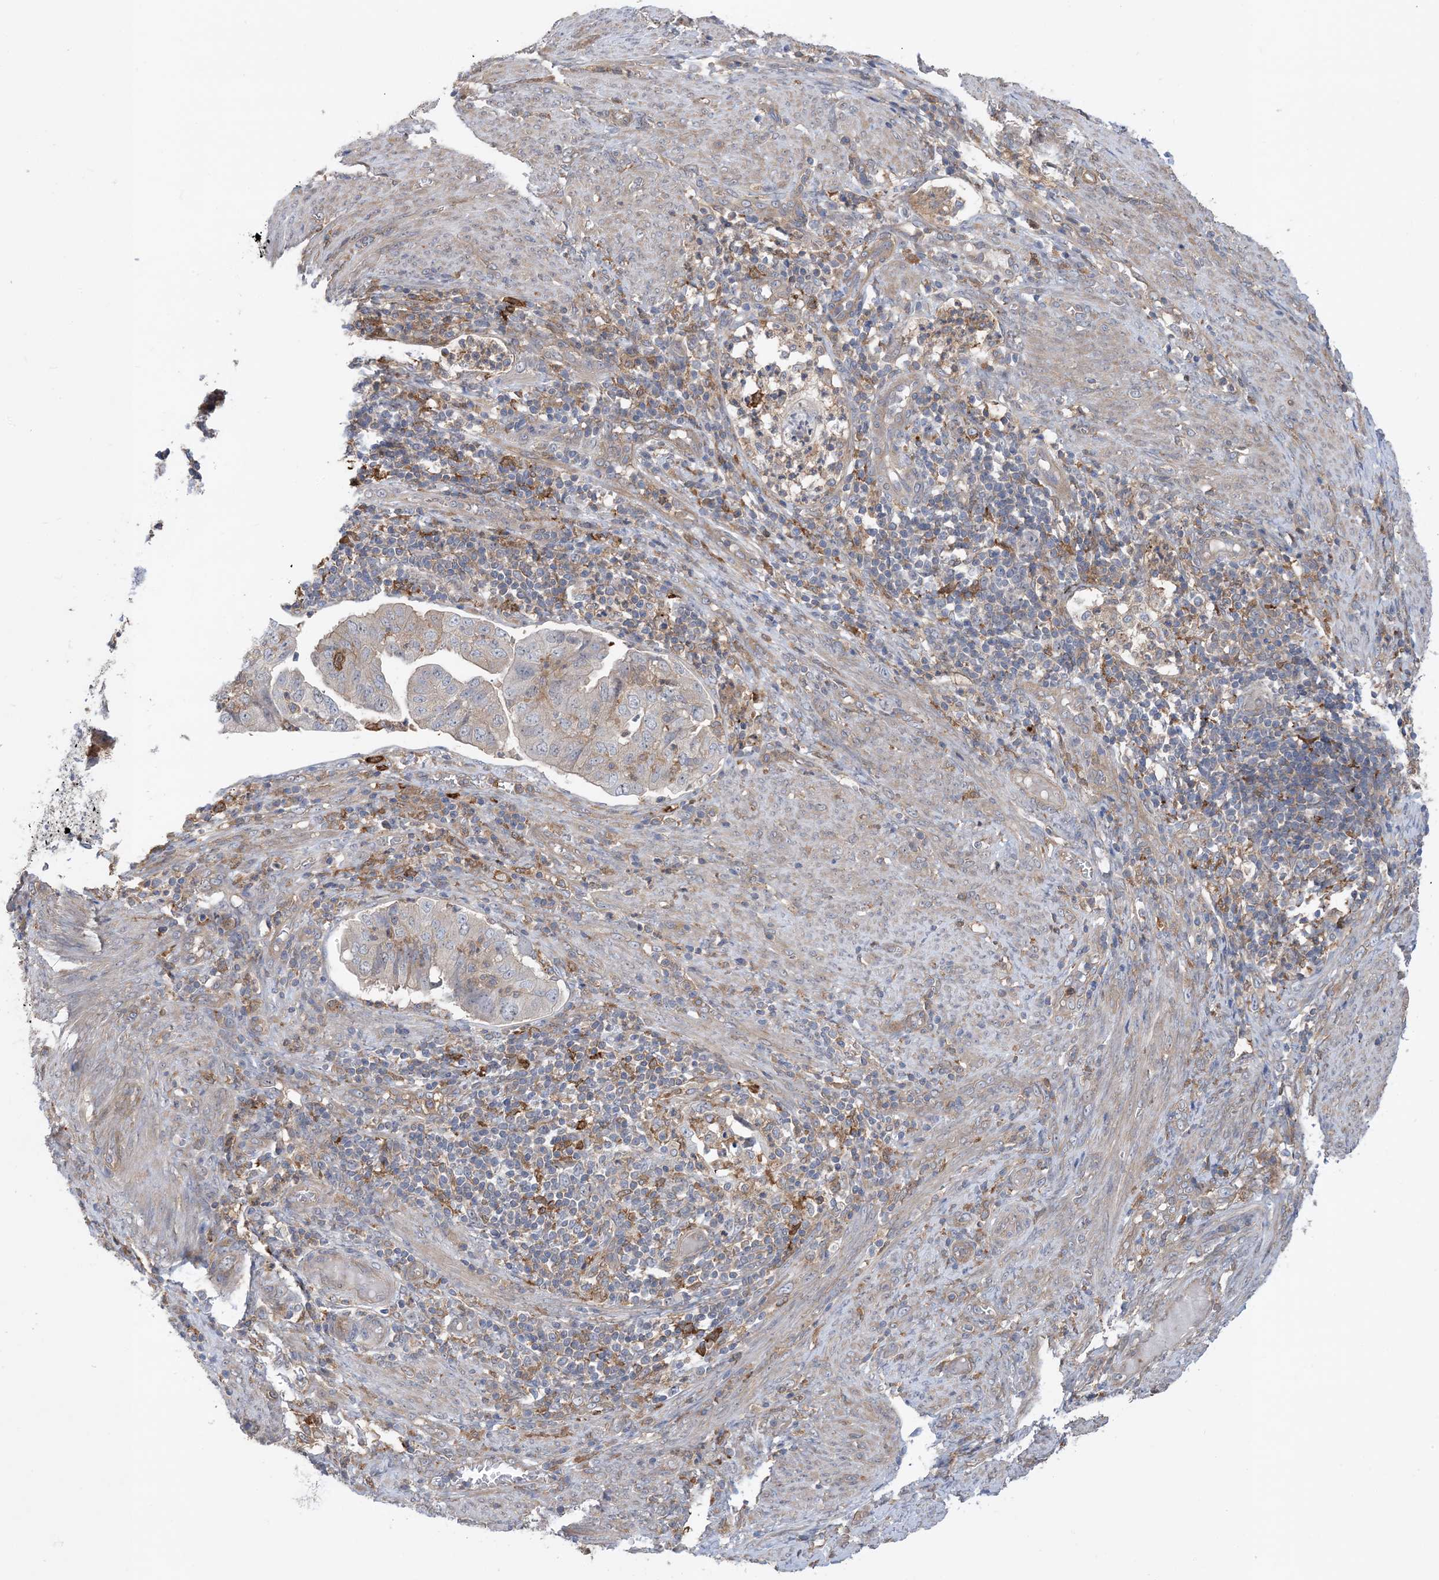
{"staining": {"intensity": "moderate", "quantity": "<25%", "location": "cytoplasmic/membranous"}, "tissue": "endometrial cancer", "cell_type": "Tumor cells", "image_type": "cancer", "snomed": [{"axis": "morphology", "description": "Adenocarcinoma, NOS"}, {"axis": "topography", "description": "Endometrium"}], "caption": "IHC photomicrograph of neoplastic tissue: human endometrial cancer (adenocarcinoma) stained using IHC reveals low levels of moderate protein expression localized specifically in the cytoplasmic/membranous of tumor cells, appearing as a cytoplasmic/membranous brown color.", "gene": "HS1BP3", "patient": {"sex": "female", "age": 51}}